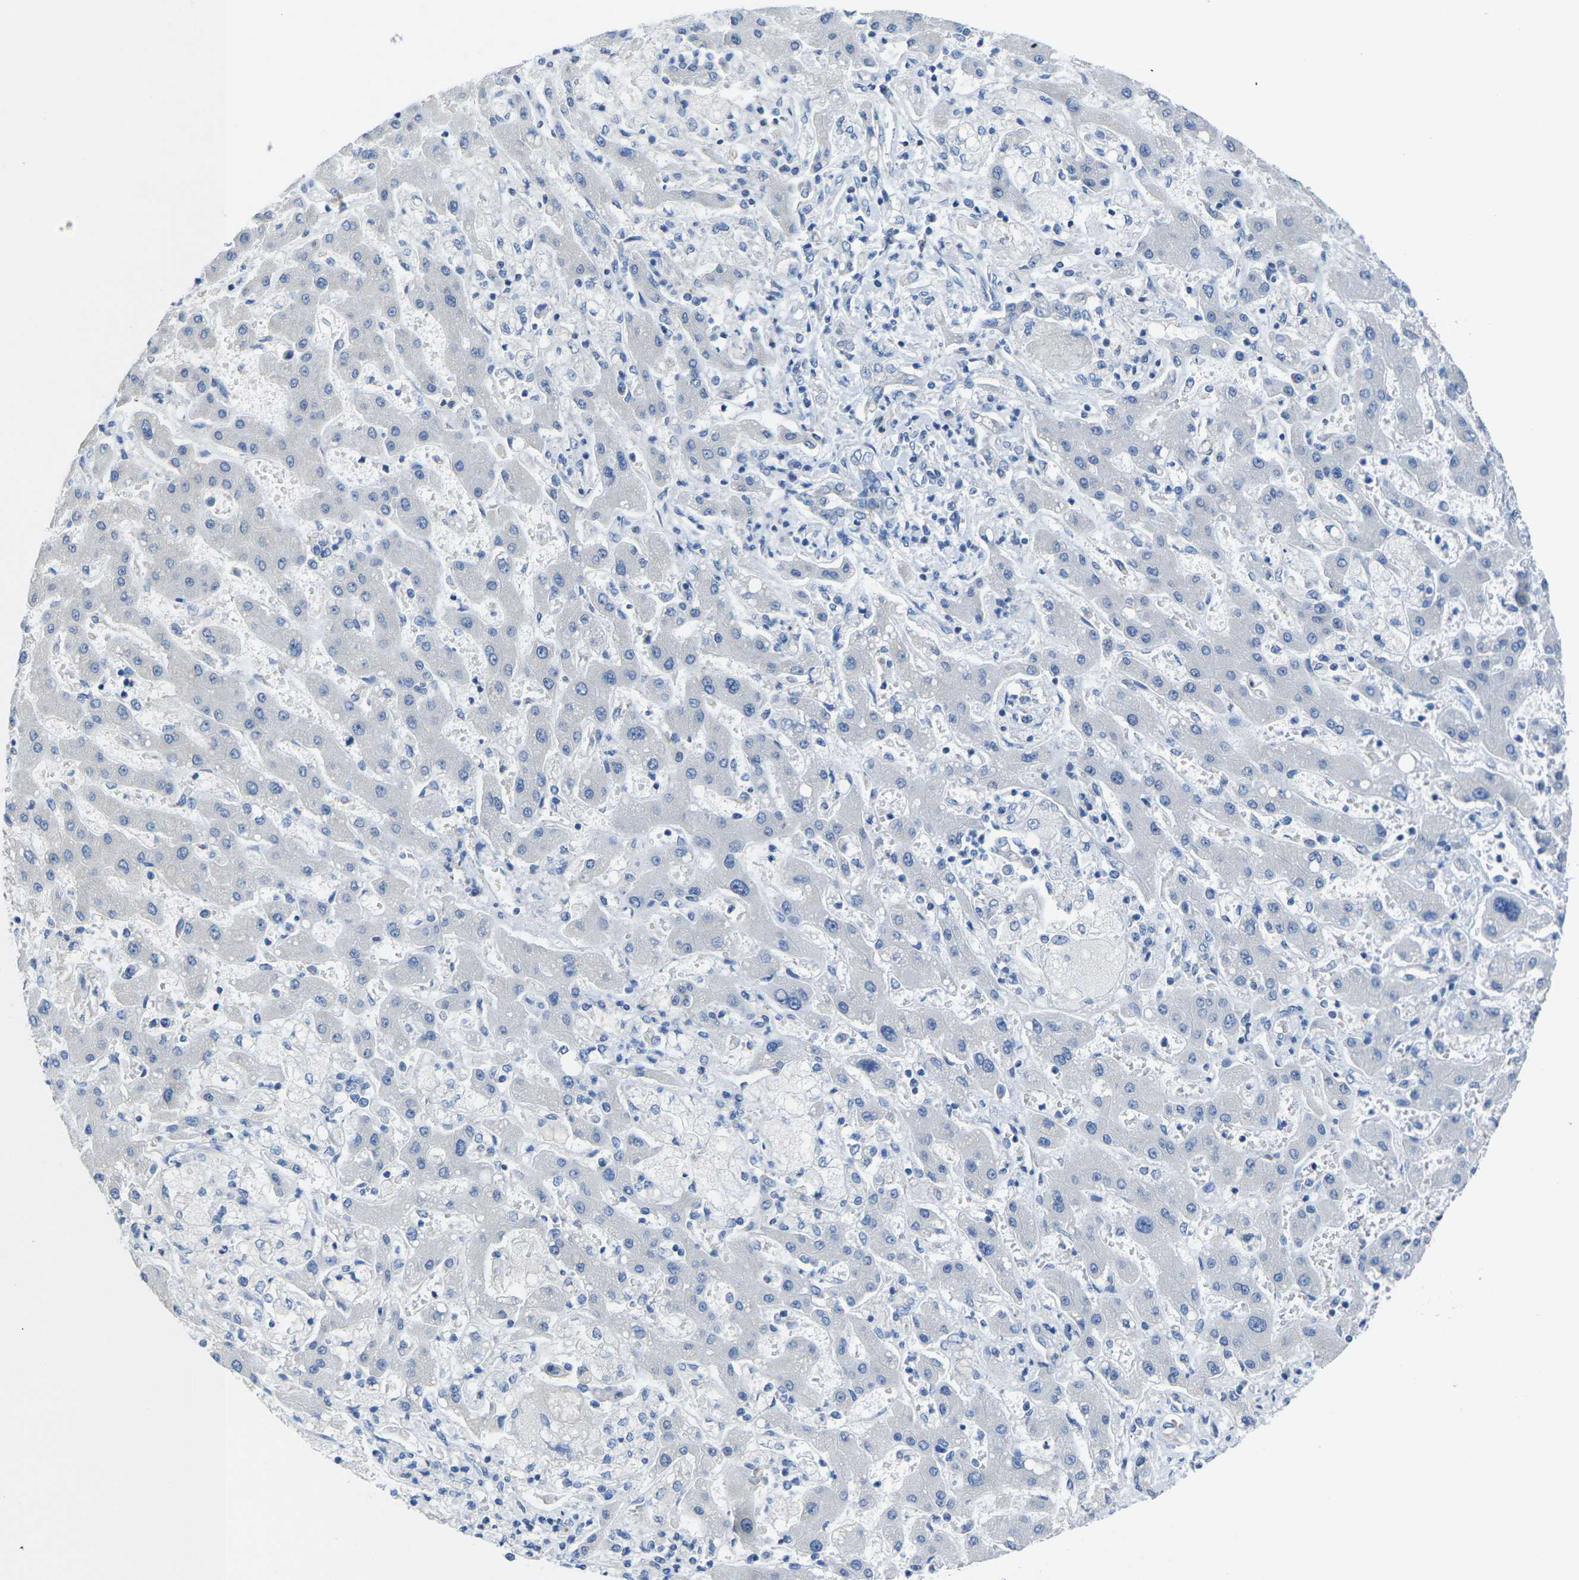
{"staining": {"intensity": "negative", "quantity": "none", "location": "none"}, "tissue": "liver cancer", "cell_type": "Tumor cells", "image_type": "cancer", "snomed": [{"axis": "morphology", "description": "Cholangiocarcinoma"}, {"axis": "topography", "description": "Liver"}], "caption": "Image shows no significant protein positivity in tumor cells of liver cancer (cholangiocarcinoma).", "gene": "TMEM204", "patient": {"sex": "male", "age": 50}}